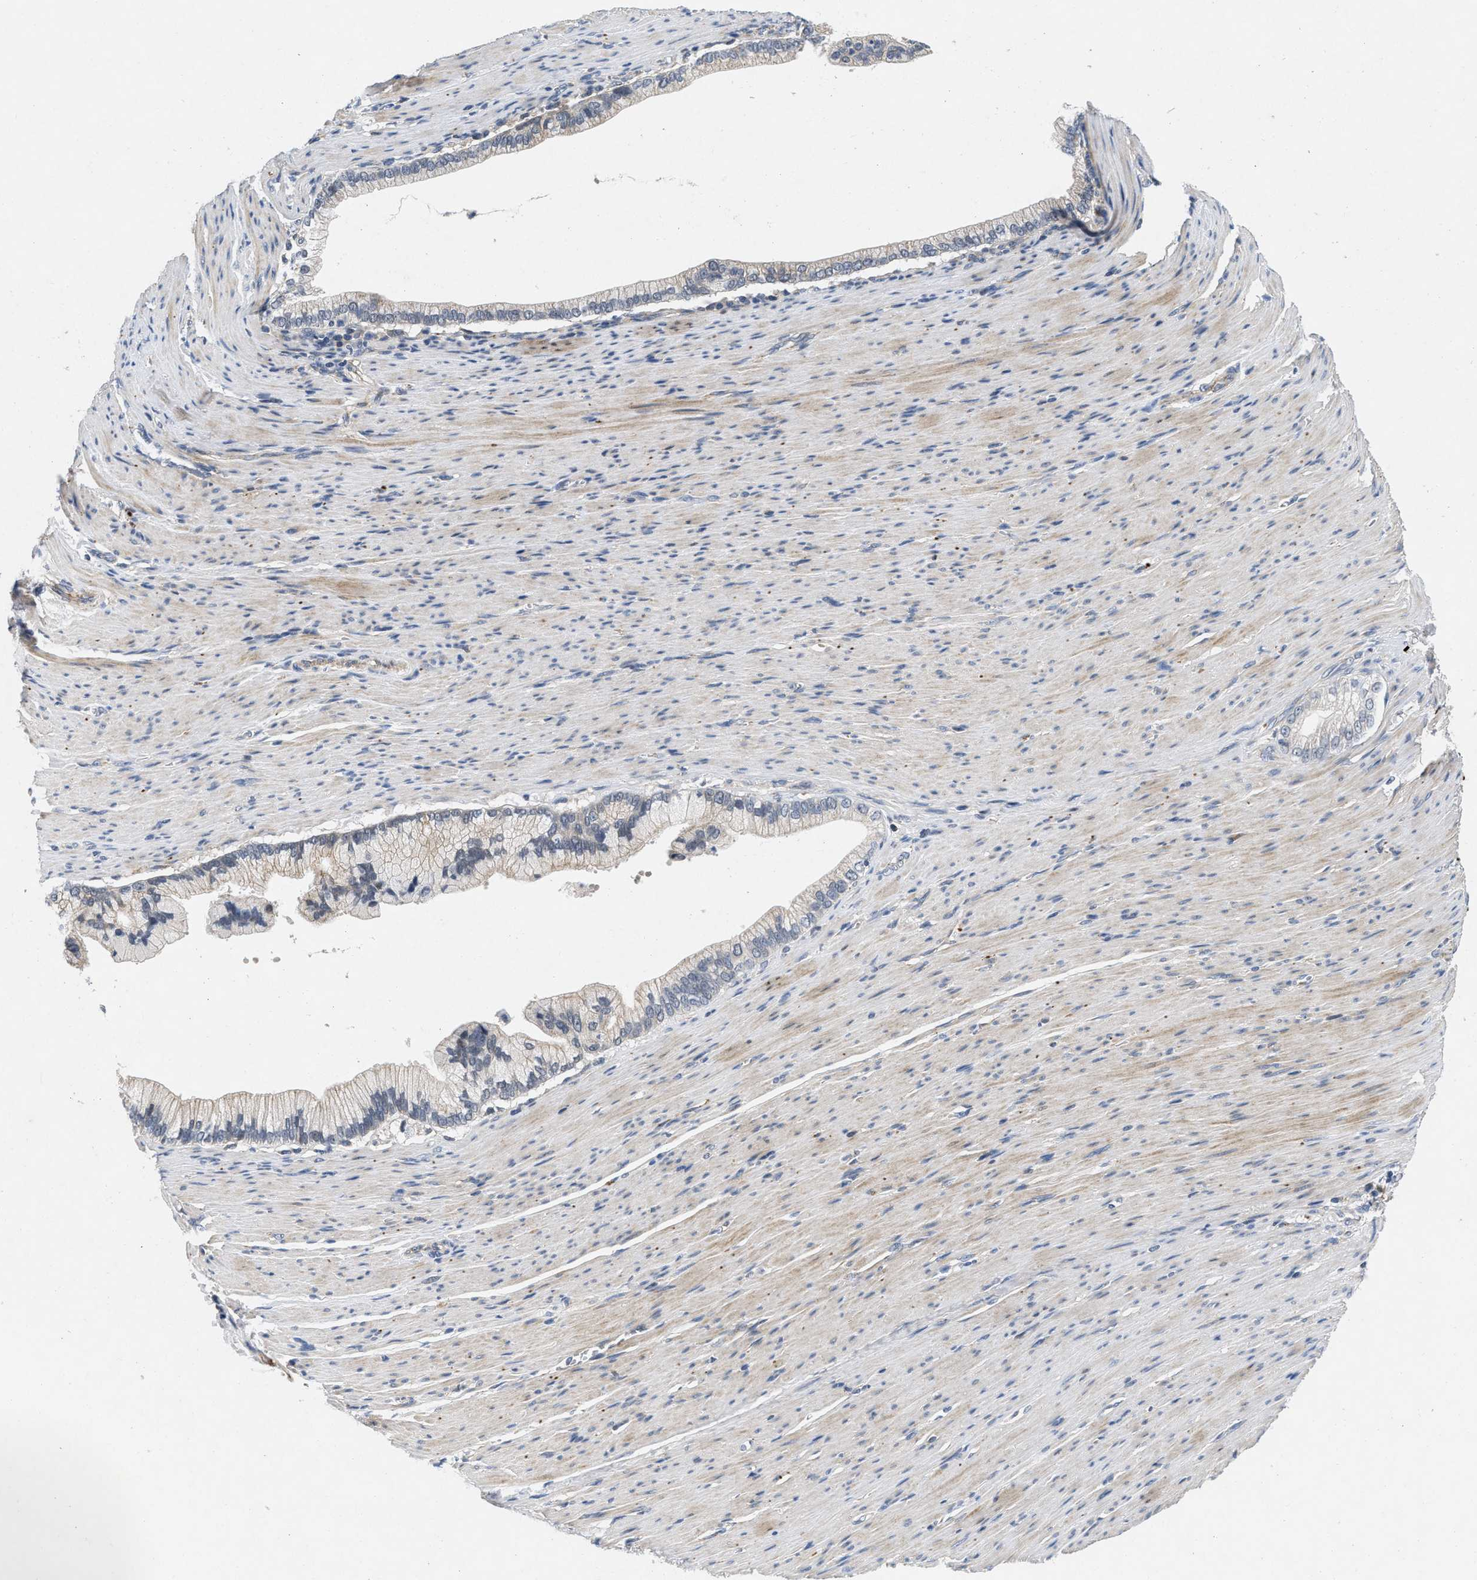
{"staining": {"intensity": "negative", "quantity": "none", "location": "none"}, "tissue": "pancreatic cancer", "cell_type": "Tumor cells", "image_type": "cancer", "snomed": [{"axis": "morphology", "description": "Adenocarcinoma, NOS"}, {"axis": "topography", "description": "Pancreas"}], "caption": "IHC photomicrograph of neoplastic tissue: human adenocarcinoma (pancreatic) stained with DAB (3,3'-diaminobenzidine) exhibits no significant protein positivity in tumor cells. The staining is performed using DAB brown chromogen with nuclei counter-stained in using hematoxylin.", "gene": "PDP1", "patient": {"sex": "male", "age": 69}}